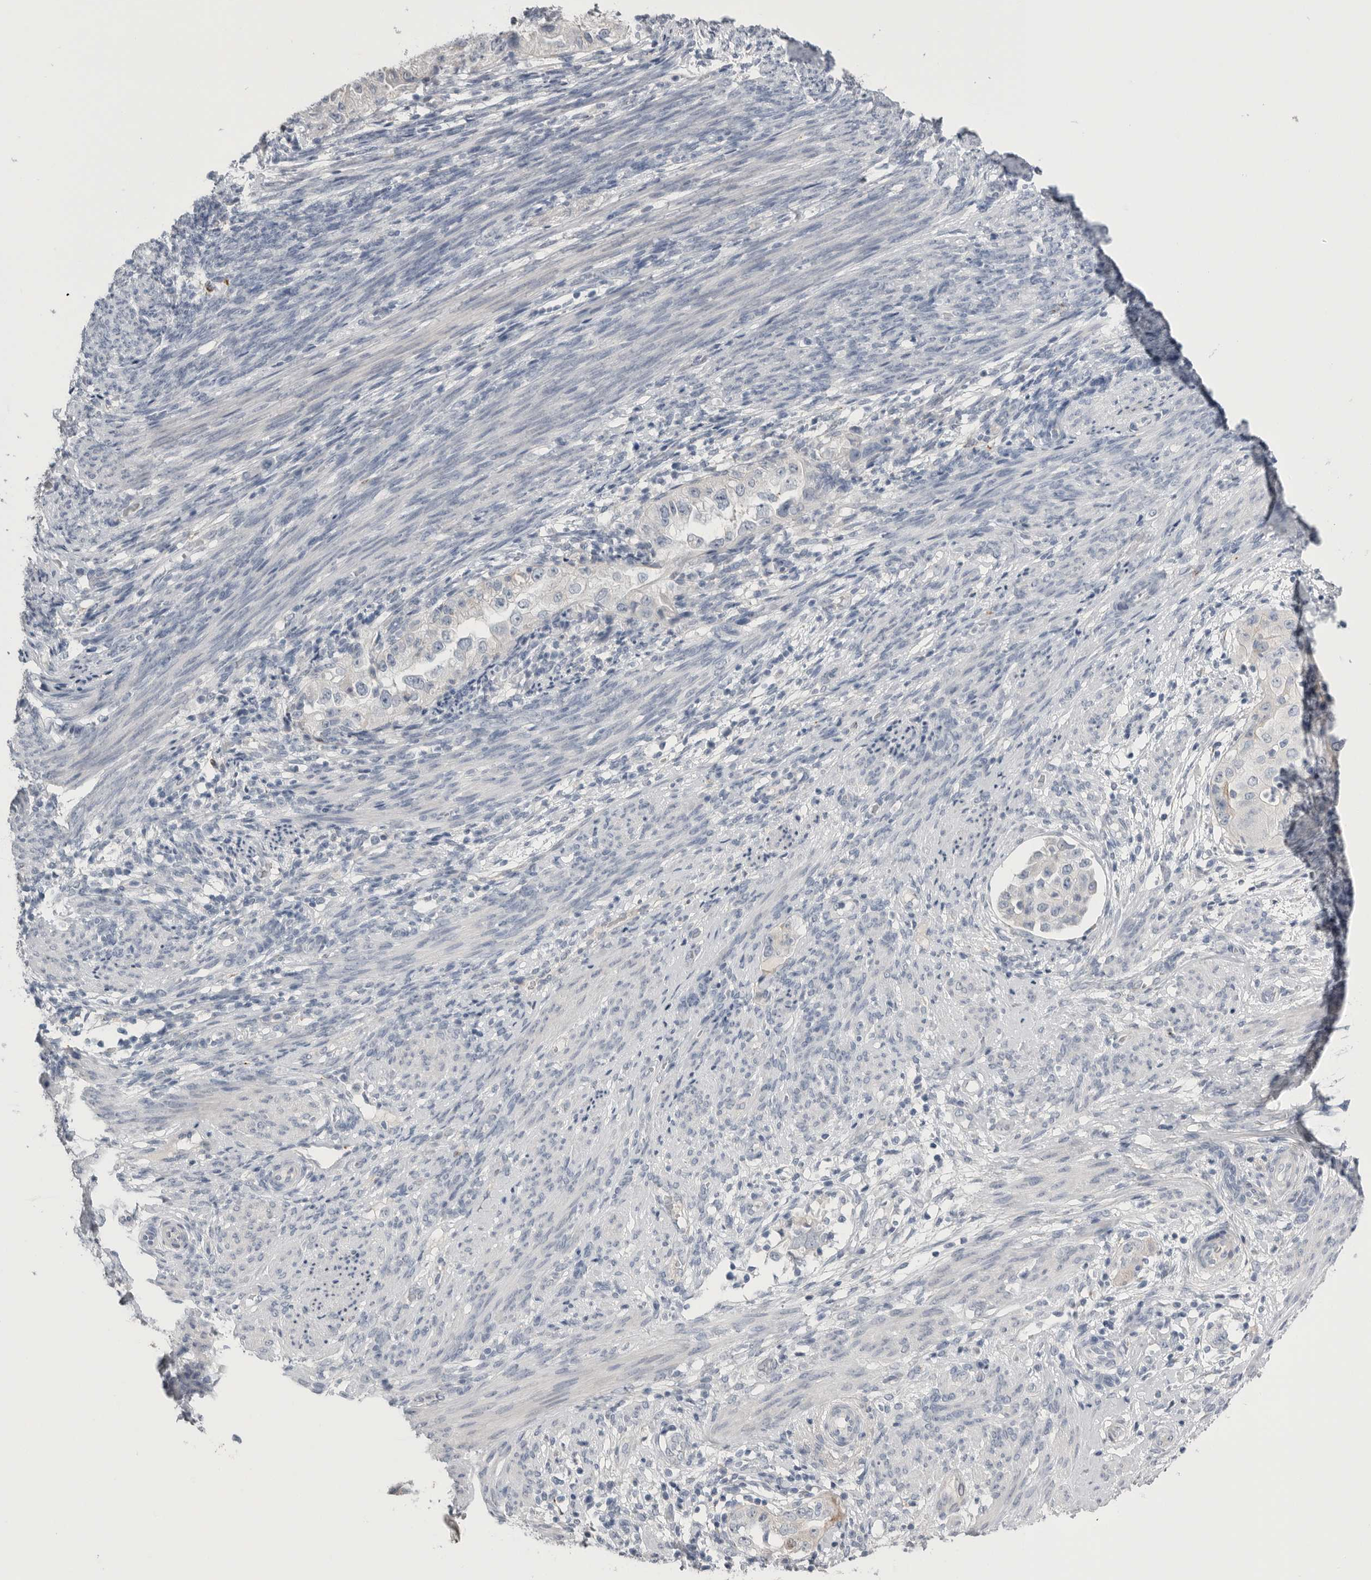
{"staining": {"intensity": "negative", "quantity": "none", "location": "none"}, "tissue": "endometrial cancer", "cell_type": "Tumor cells", "image_type": "cancer", "snomed": [{"axis": "morphology", "description": "Adenocarcinoma, NOS"}, {"axis": "topography", "description": "Endometrium"}], "caption": "There is no significant positivity in tumor cells of endometrial cancer. Brightfield microscopy of immunohistochemistry stained with DAB (3,3'-diaminobenzidine) (brown) and hematoxylin (blue), captured at high magnification.", "gene": "TIMP1", "patient": {"sex": "female", "age": 85}}